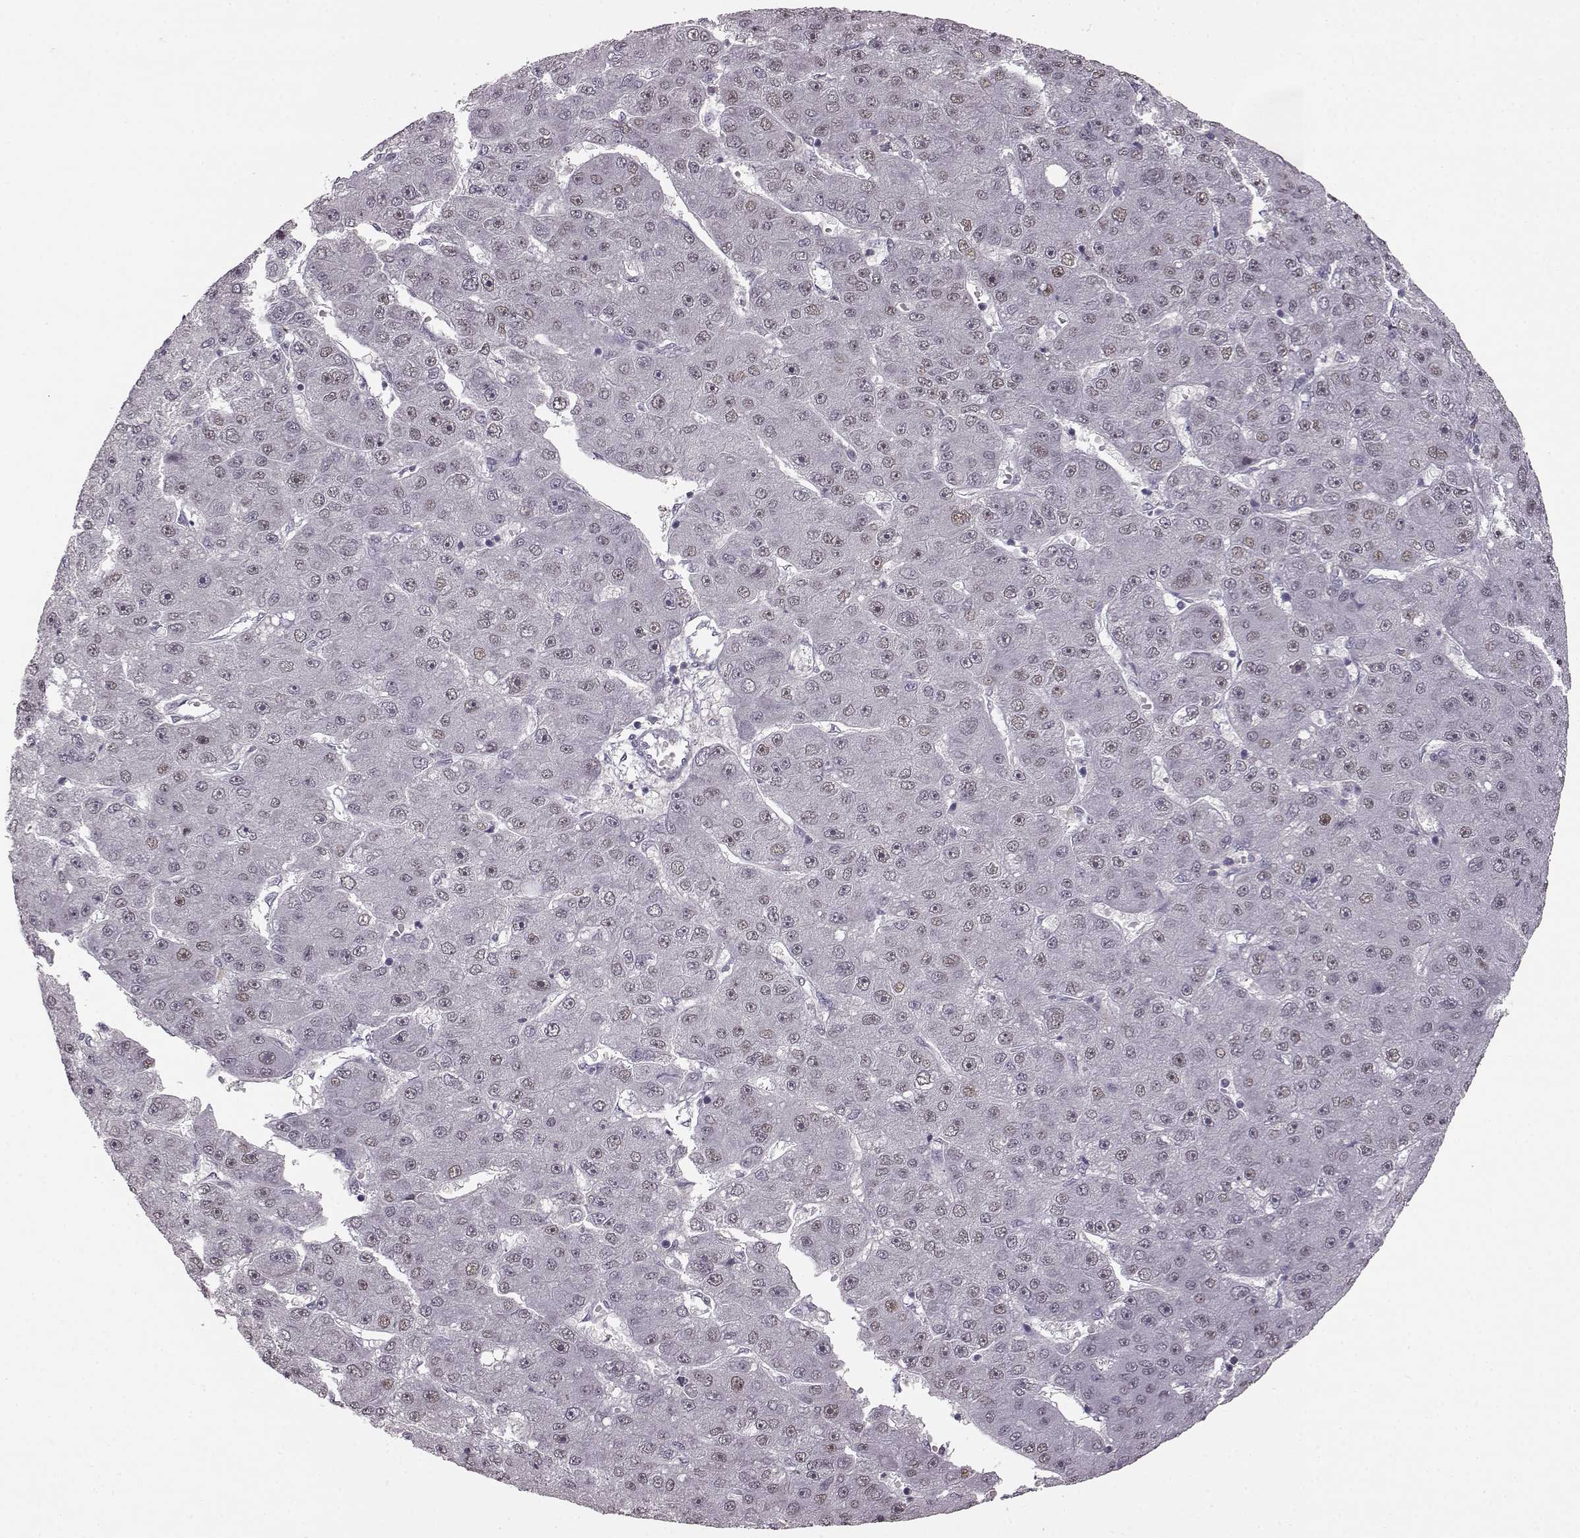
{"staining": {"intensity": "negative", "quantity": "none", "location": "none"}, "tissue": "liver cancer", "cell_type": "Tumor cells", "image_type": "cancer", "snomed": [{"axis": "morphology", "description": "Carcinoma, Hepatocellular, NOS"}, {"axis": "topography", "description": "Liver"}], "caption": "High power microscopy histopathology image of an immunohistochemistry (IHC) photomicrograph of hepatocellular carcinoma (liver), revealing no significant positivity in tumor cells.", "gene": "CNGA3", "patient": {"sex": "male", "age": 67}}